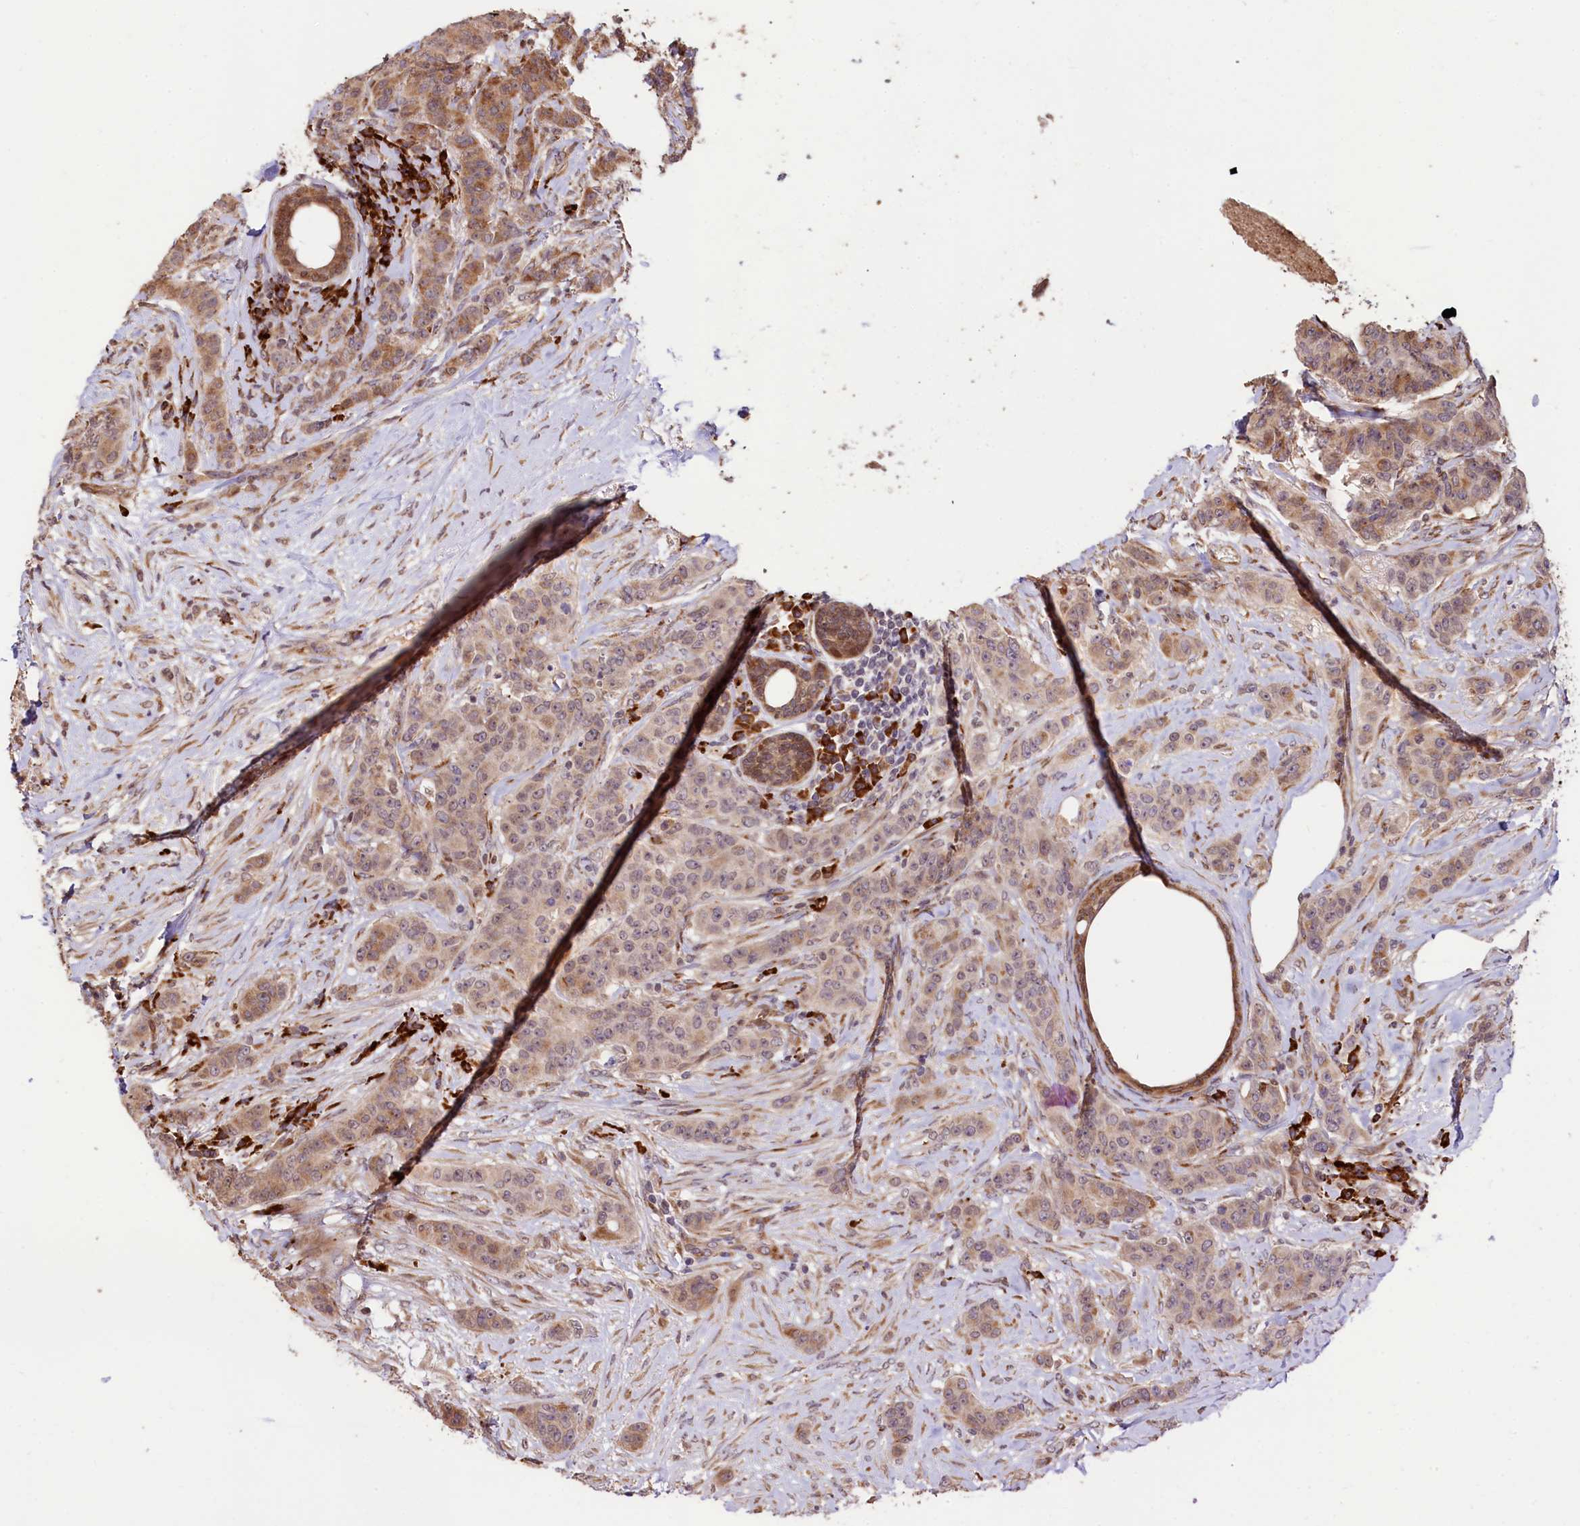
{"staining": {"intensity": "moderate", "quantity": "25%-75%", "location": "cytoplasmic/membranous"}, "tissue": "breast cancer", "cell_type": "Tumor cells", "image_type": "cancer", "snomed": [{"axis": "morphology", "description": "Duct carcinoma"}, {"axis": "topography", "description": "Breast"}], "caption": "This micrograph exhibits immunohistochemistry staining of breast cancer, with medium moderate cytoplasmic/membranous staining in about 25%-75% of tumor cells.", "gene": "C5orf15", "patient": {"sex": "female", "age": 40}}